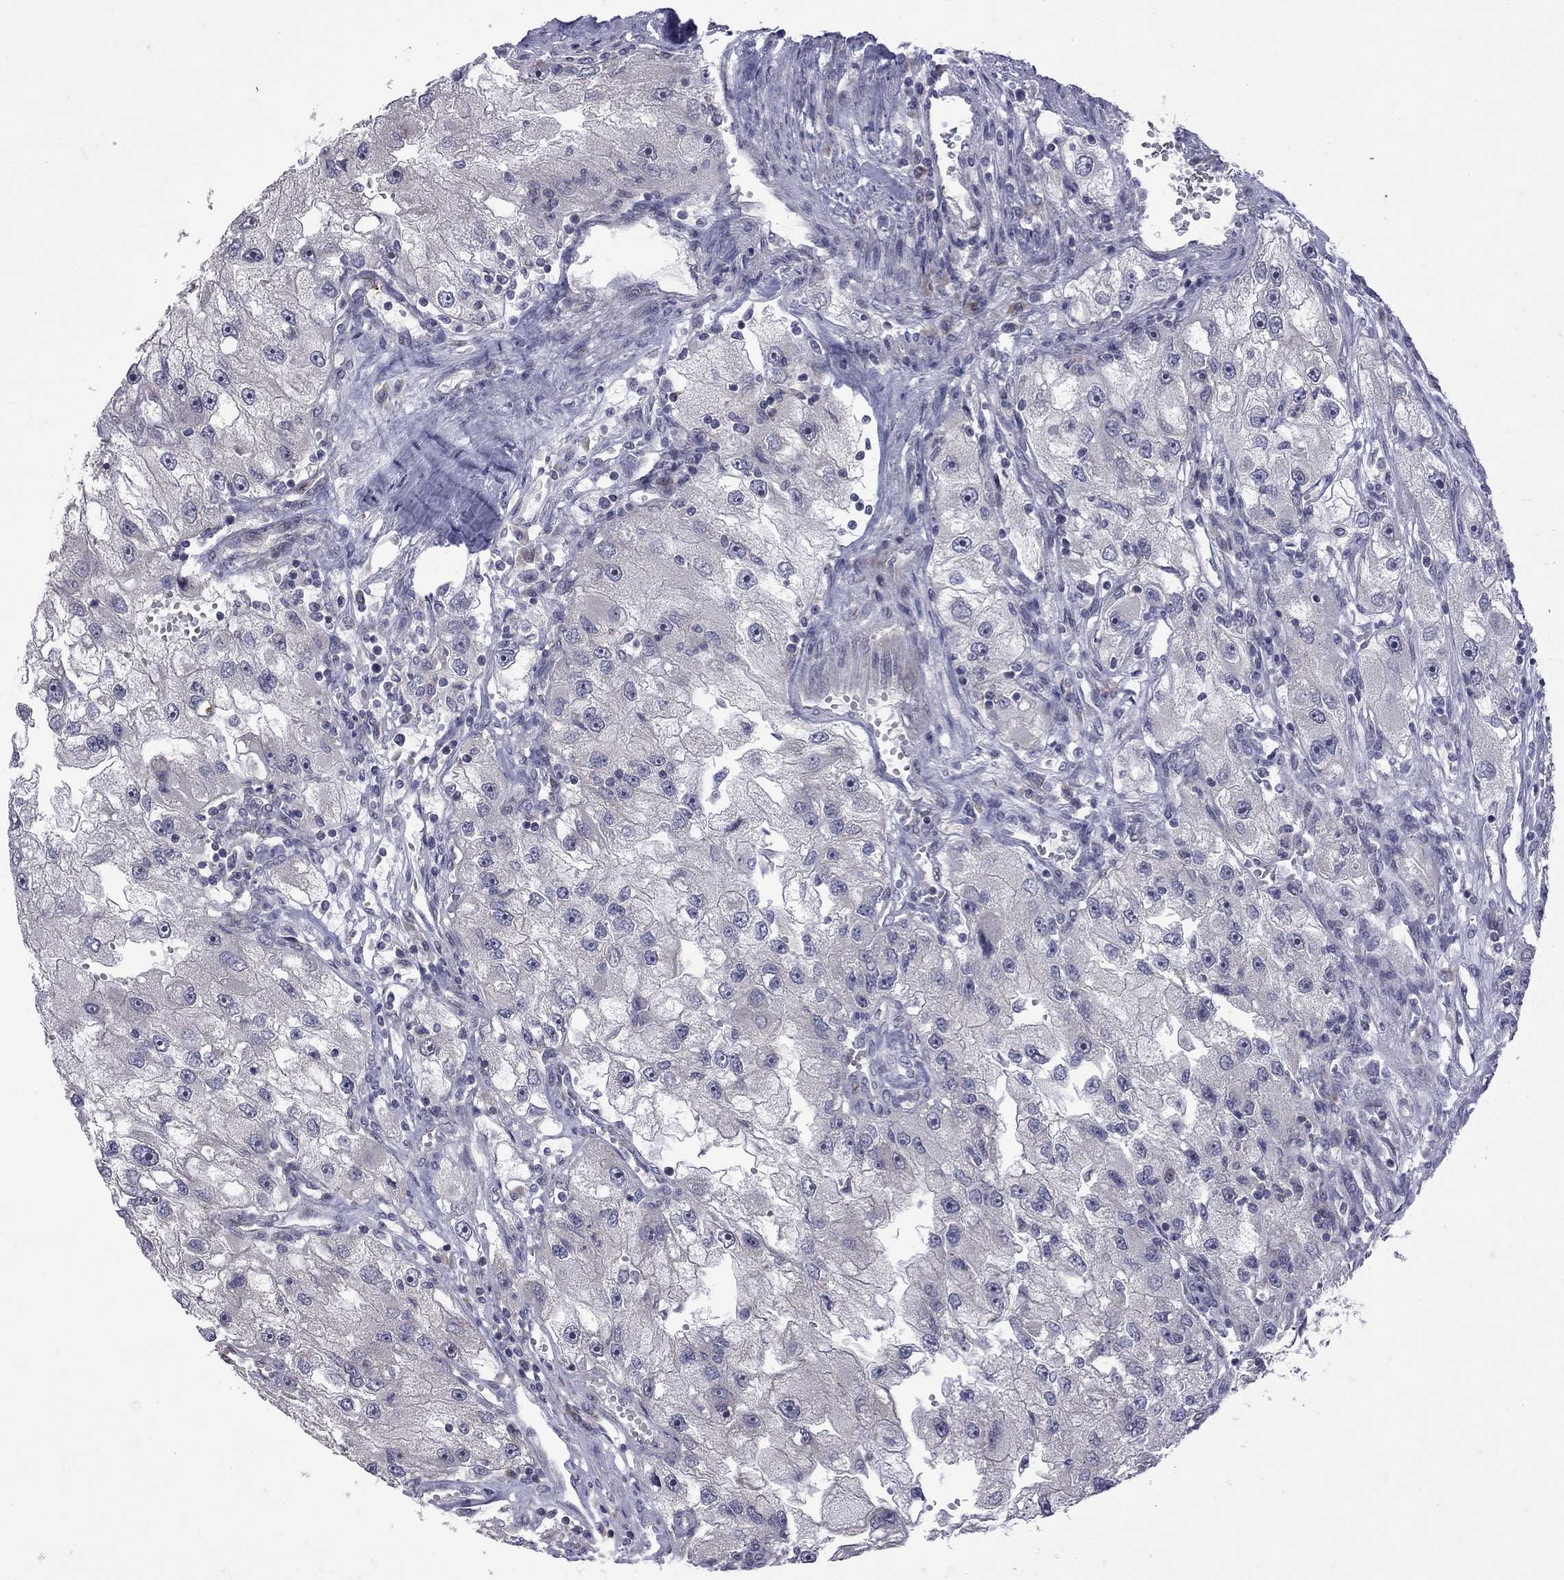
{"staining": {"intensity": "negative", "quantity": "none", "location": "none"}, "tissue": "renal cancer", "cell_type": "Tumor cells", "image_type": "cancer", "snomed": [{"axis": "morphology", "description": "Adenocarcinoma, NOS"}, {"axis": "topography", "description": "Kidney"}], "caption": "Immunohistochemical staining of adenocarcinoma (renal) displays no significant positivity in tumor cells.", "gene": "NRARP", "patient": {"sex": "male", "age": 63}}